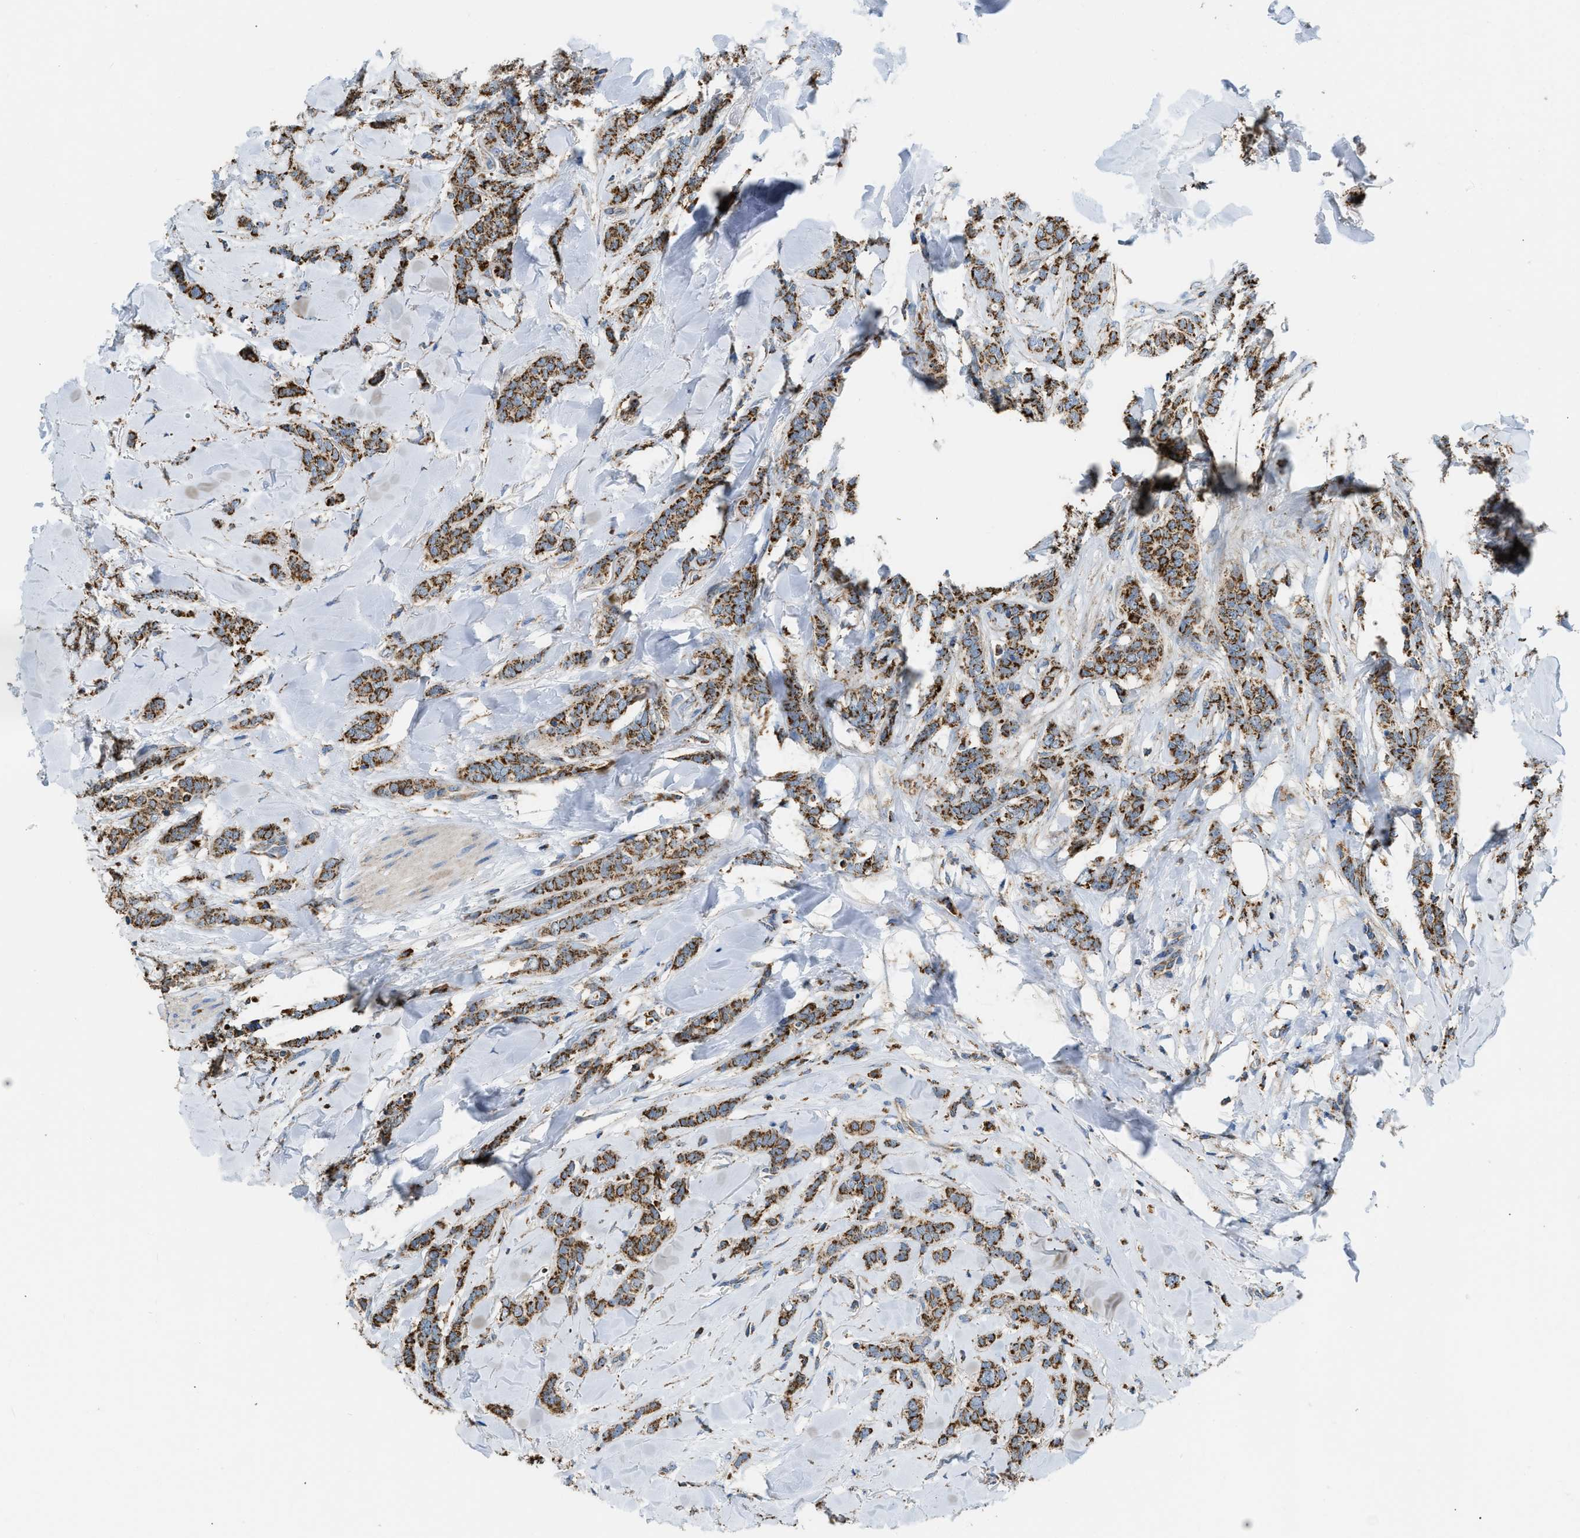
{"staining": {"intensity": "strong", "quantity": ">75%", "location": "cytoplasmic/membranous"}, "tissue": "breast cancer", "cell_type": "Tumor cells", "image_type": "cancer", "snomed": [{"axis": "morphology", "description": "Lobular carcinoma"}, {"axis": "topography", "description": "Skin"}, {"axis": "topography", "description": "Breast"}], "caption": "Immunohistochemical staining of breast cancer (lobular carcinoma) shows high levels of strong cytoplasmic/membranous positivity in about >75% of tumor cells.", "gene": "ETFB", "patient": {"sex": "female", "age": 46}}